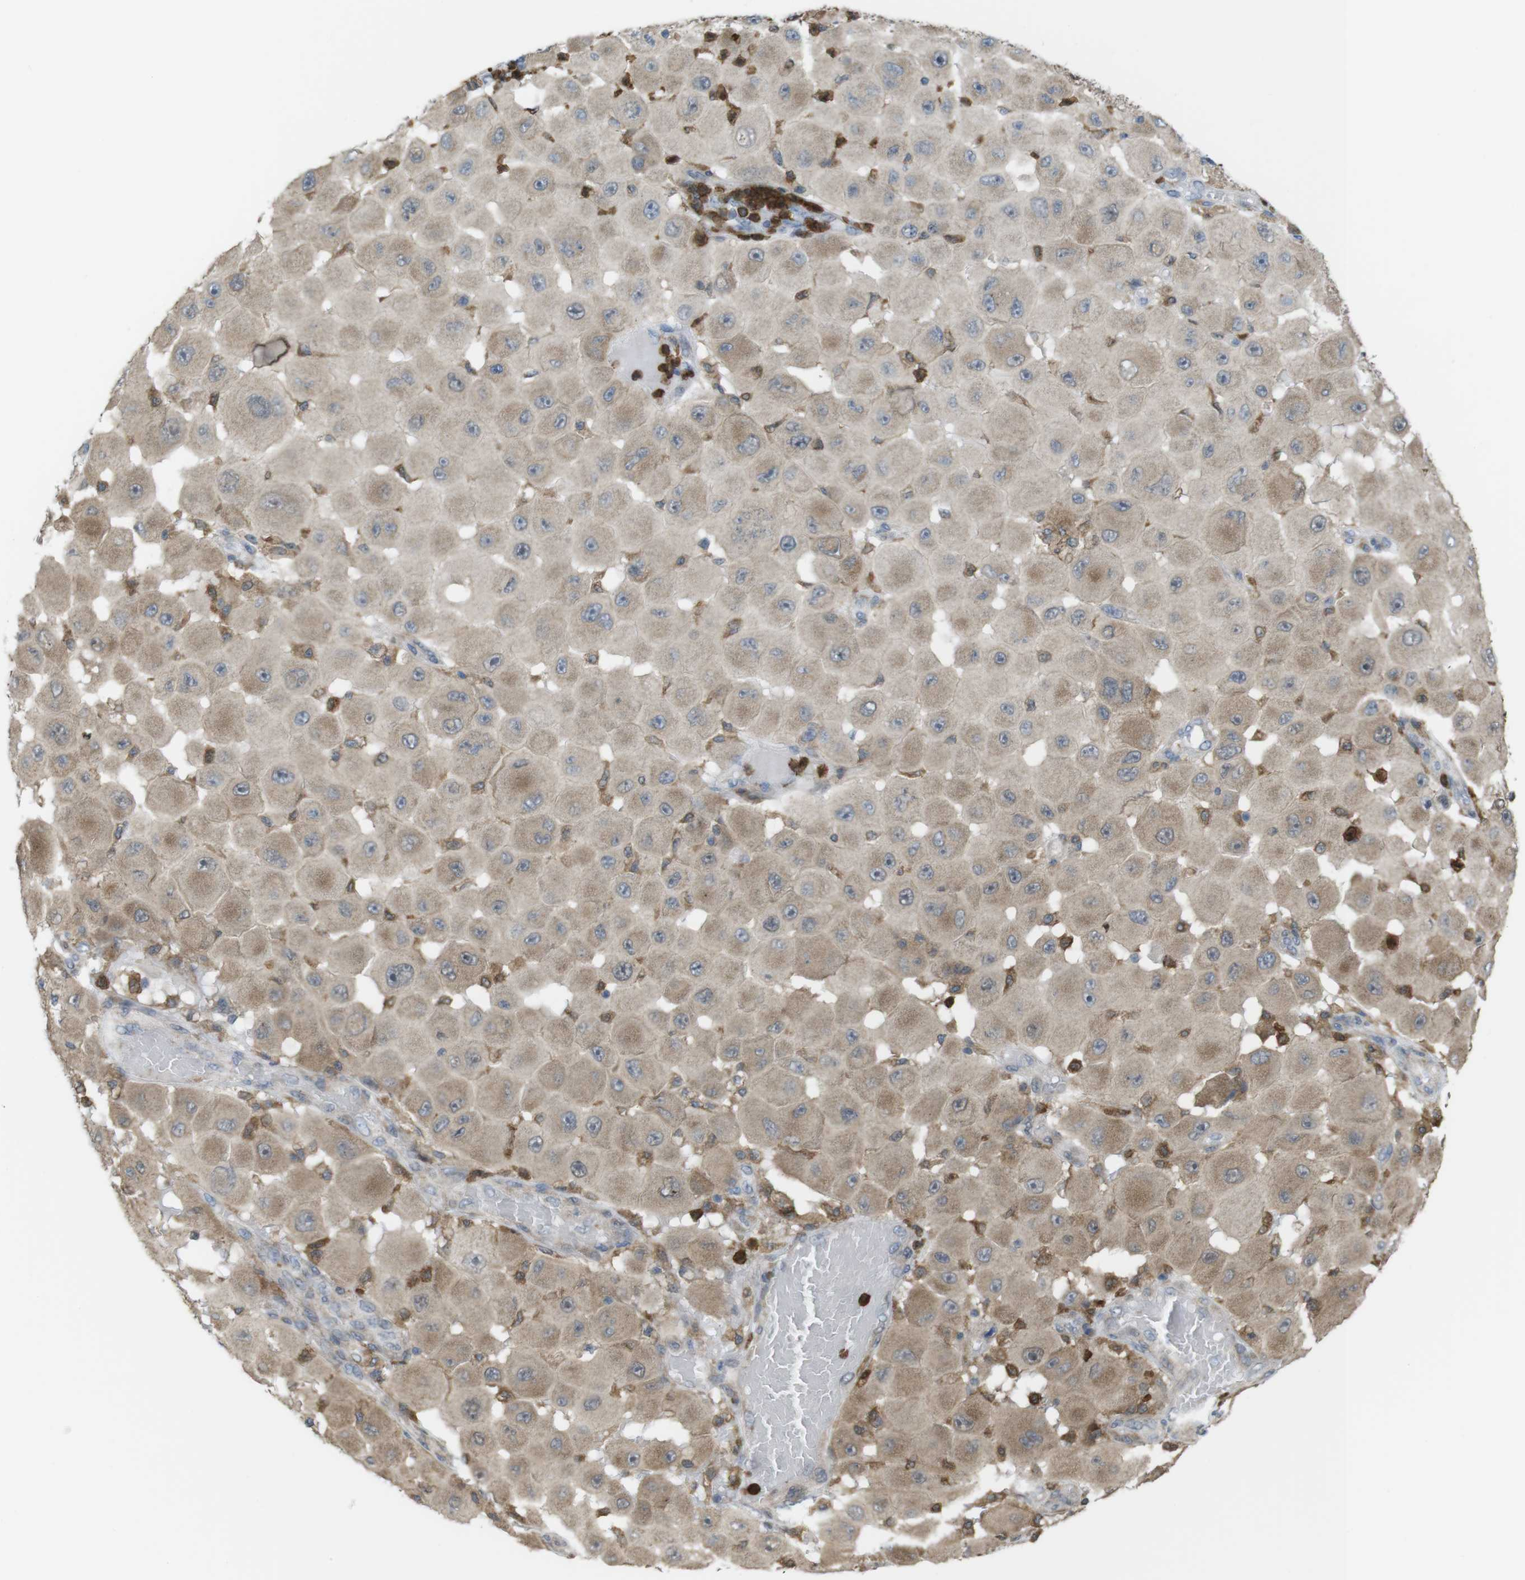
{"staining": {"intensity": "moderate", "quantity": ">75%", "location": "cytoplasmic/membranous"}, "tissue": "melanoma", "cell_type": "Tumor cells", "image_type": "cancer", "snomed": [{"axis": "morphology", "description": "Malignant melanoma, NOS"}, {"axis": "topography", "description": "Skin"}], "caption": "Moderate cytoplasmic/membranous expression is seen in approximately >75% of tumor cells in melanoma.", "gene": "PRKCD", "patient": {"sex": "female", "age": 81}}